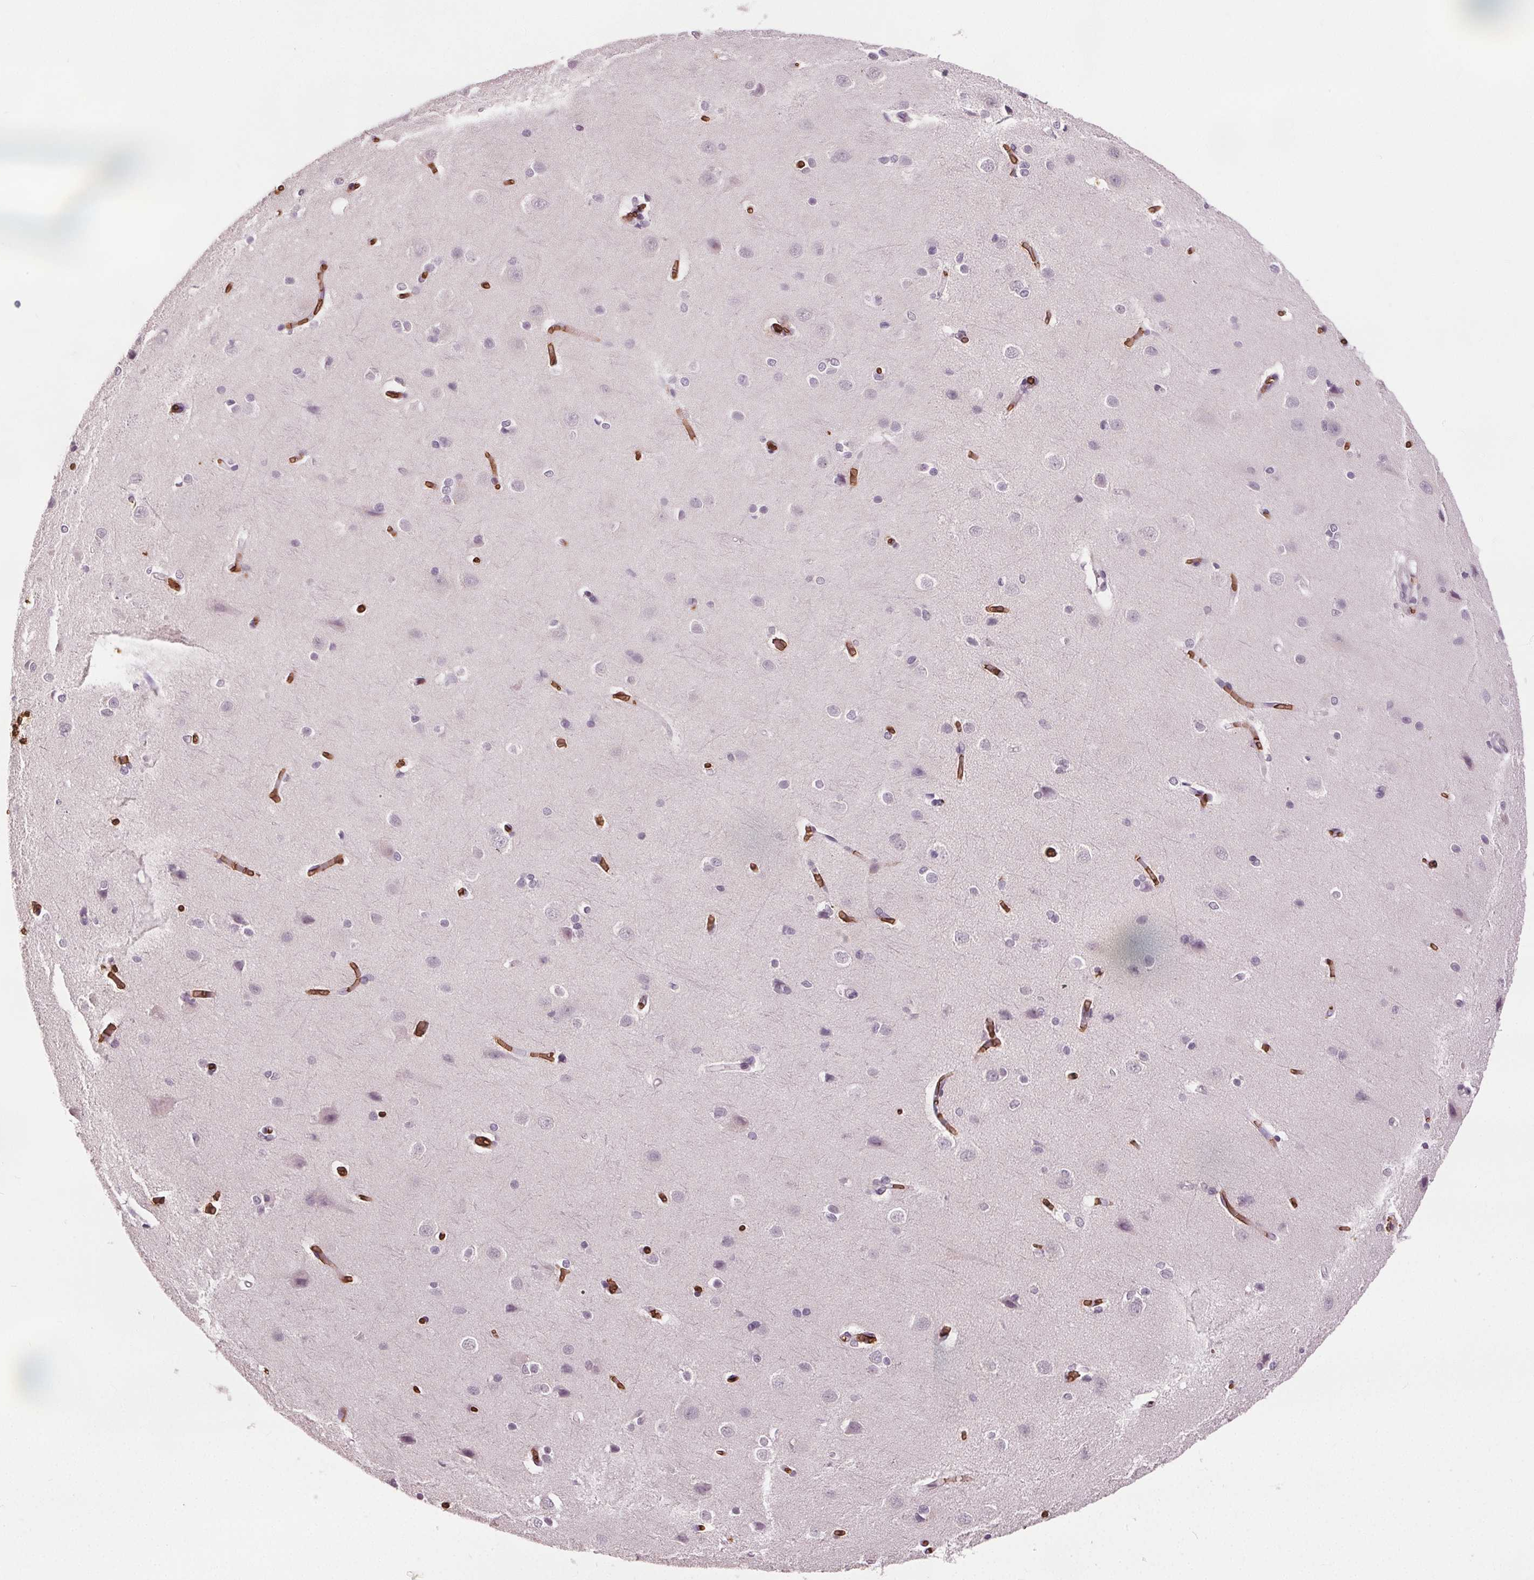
{"staining": {"intensity": "negative", "quantity": "none", "location": "none"}, "tissue": "cerebral cortex", "cell_type": "Endothelial cells", "image_type": "normal", "snomed": [{"axis": "morphology", "description": "Normal tissue, NOS"}, {"axis": "topography", "description": "Cerebral cortex"}], "caption": "An IHC image of benign cerebral cortex is shown. There is no staining in endothelial cells of cerebral cortex.", "gene": "SLC4A1", "patient": {"sex": "male", "age": 37}}